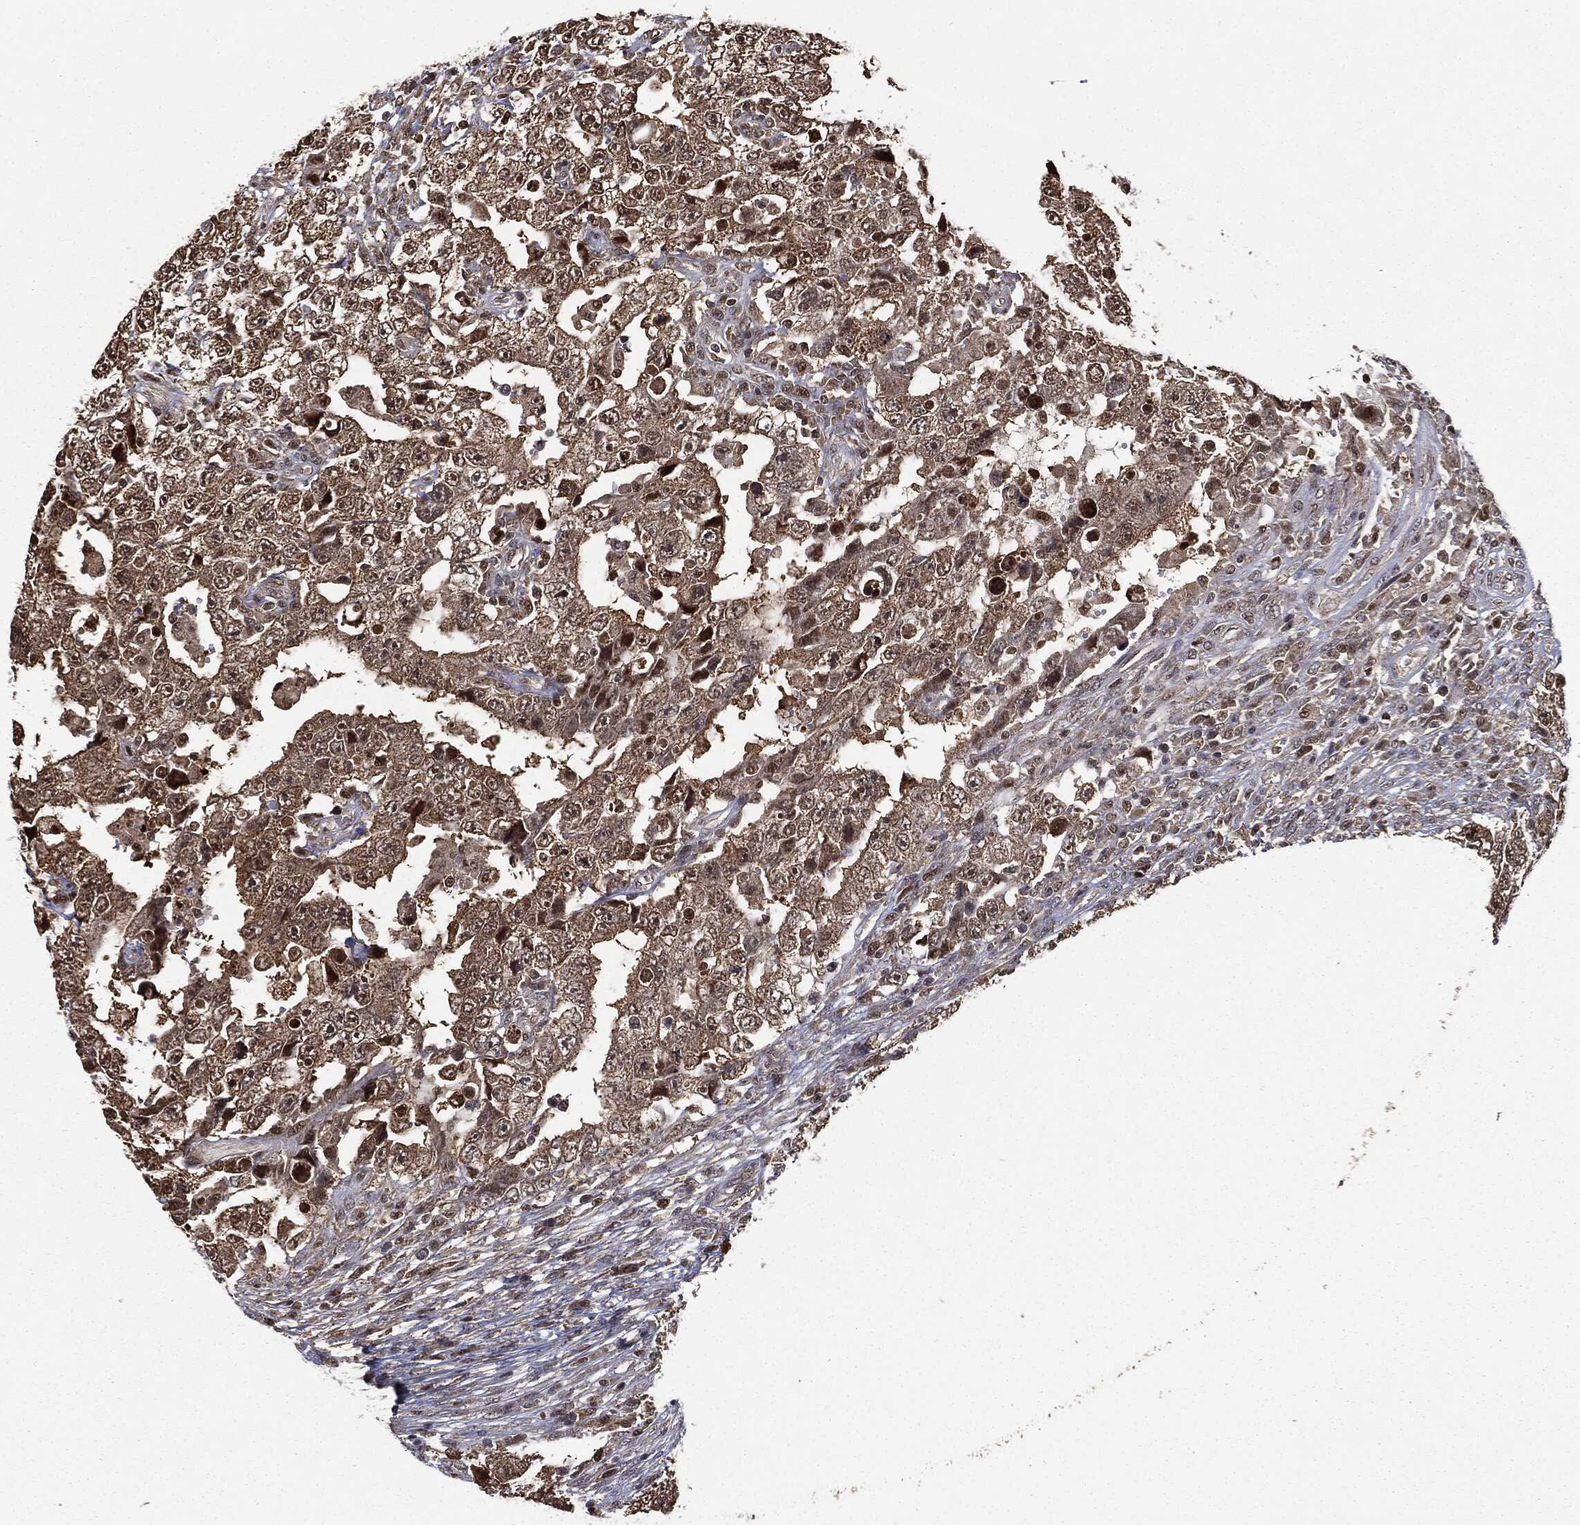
{"staining": {"intensity": "moderate", "quantity": ">75%", "location": "cytoplasmic/membranous,nuclear"}, "tissue": "testis cancer", "cell_type": "Tumor cells", "image_type": "cancer", "snomed": [{"axis": "morphology", "description": "Carcinoma, Embryonal, NOS"}, {"axis": "topography", "description": "Testis"}], "caption": "Testis embryonal carcinoma stained with immunohistochemistry shows moderate cytoplasmic/membranous and nuclear staining in approximately >75% of tumor cells. The protein of interest is stained brown, and the nuclei are stained in blue (DAB IHC with brightfield microscopy, high magnification).", "gene": "ZNHIT6", "patient": {"sex": "male", "age": 26}}